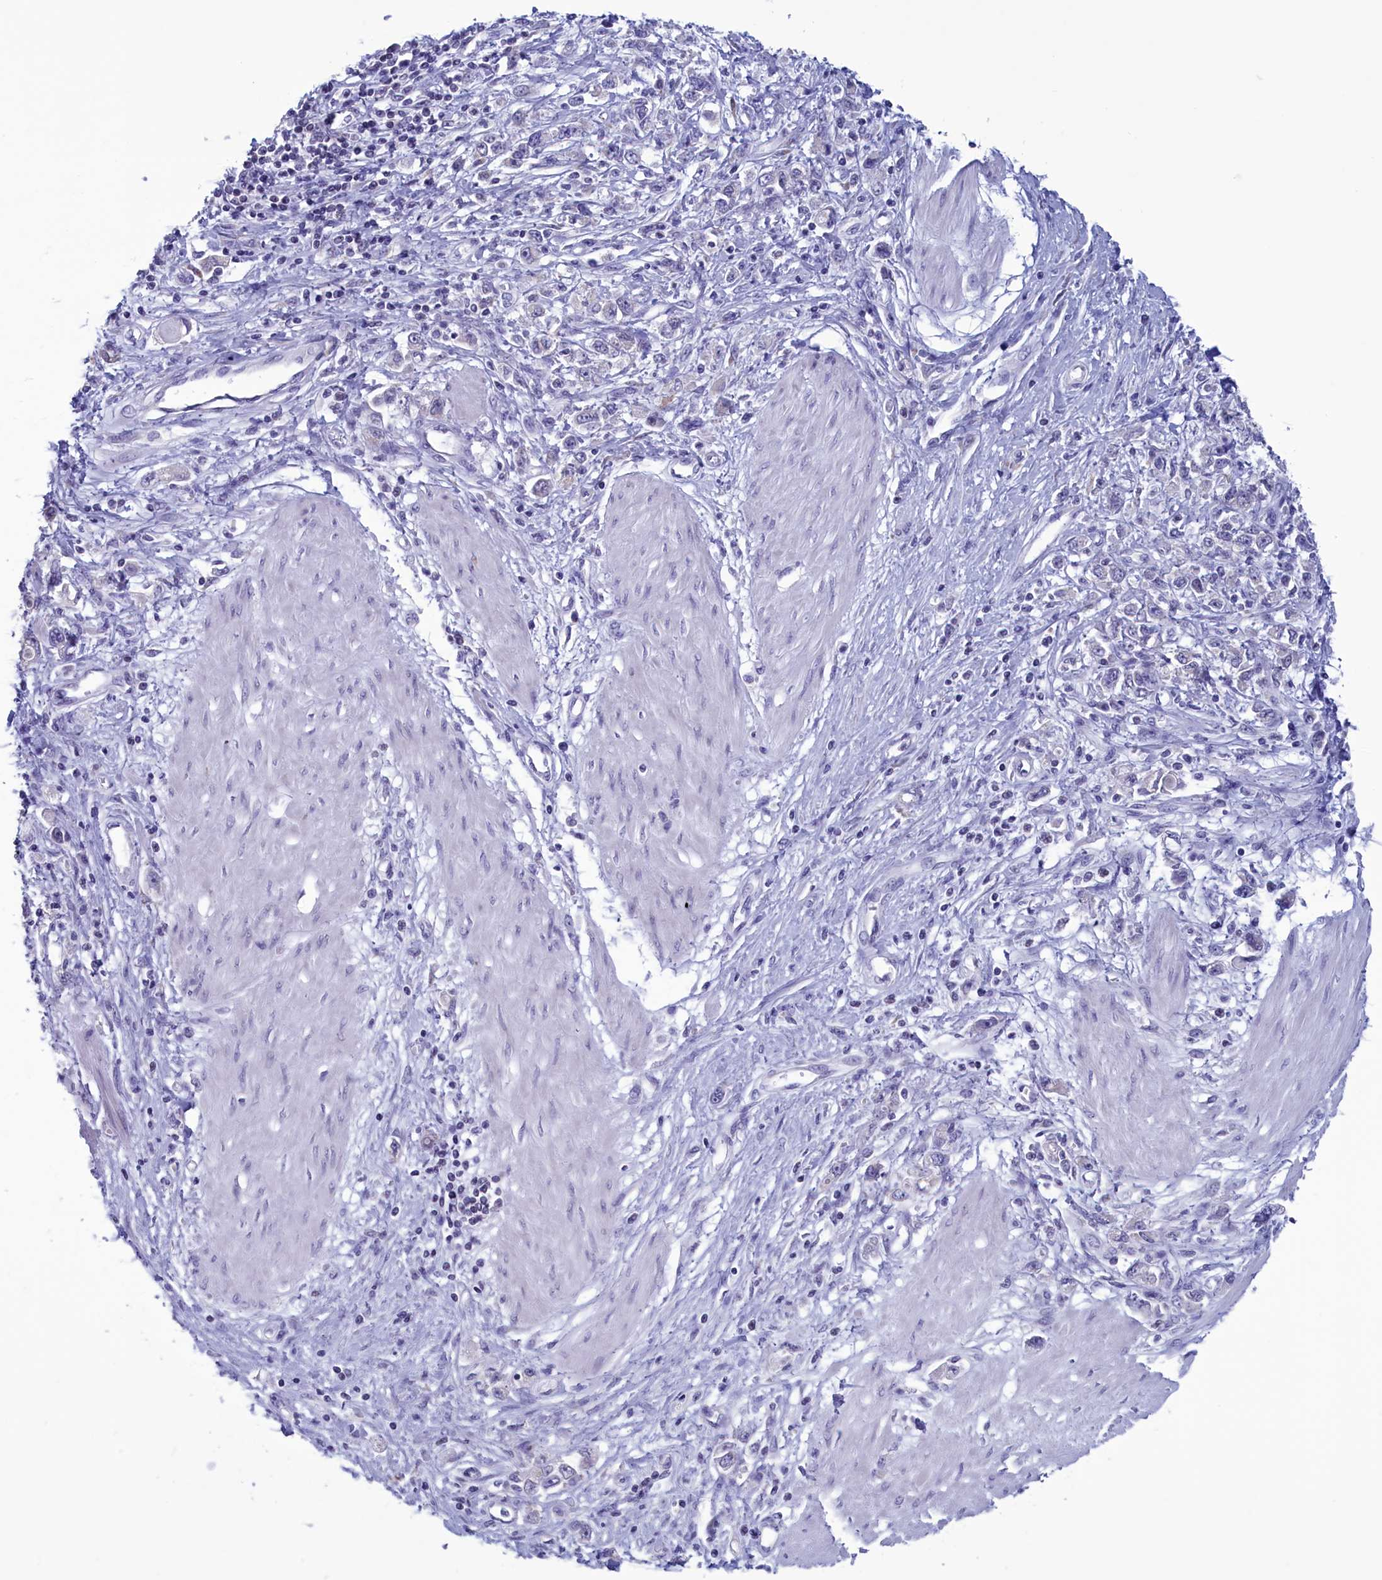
{"staining": {"intensity": "negative", "quantity": "none", "location": "none"}, "tissue": "stomach cancer", "cell_type": "Tumor cells", "image_type": "cancer", "snomed": [{"axis": "morphology", "description": "Adenocarcinoma, NOS"}, {"axis": "topography", "description": "Stomach"}], "caption": "Tumor cells show no significant expression in stomach adenocarcinoma.", "gene": "PARS2", "patient": {"sex": "female", "age": 76}}